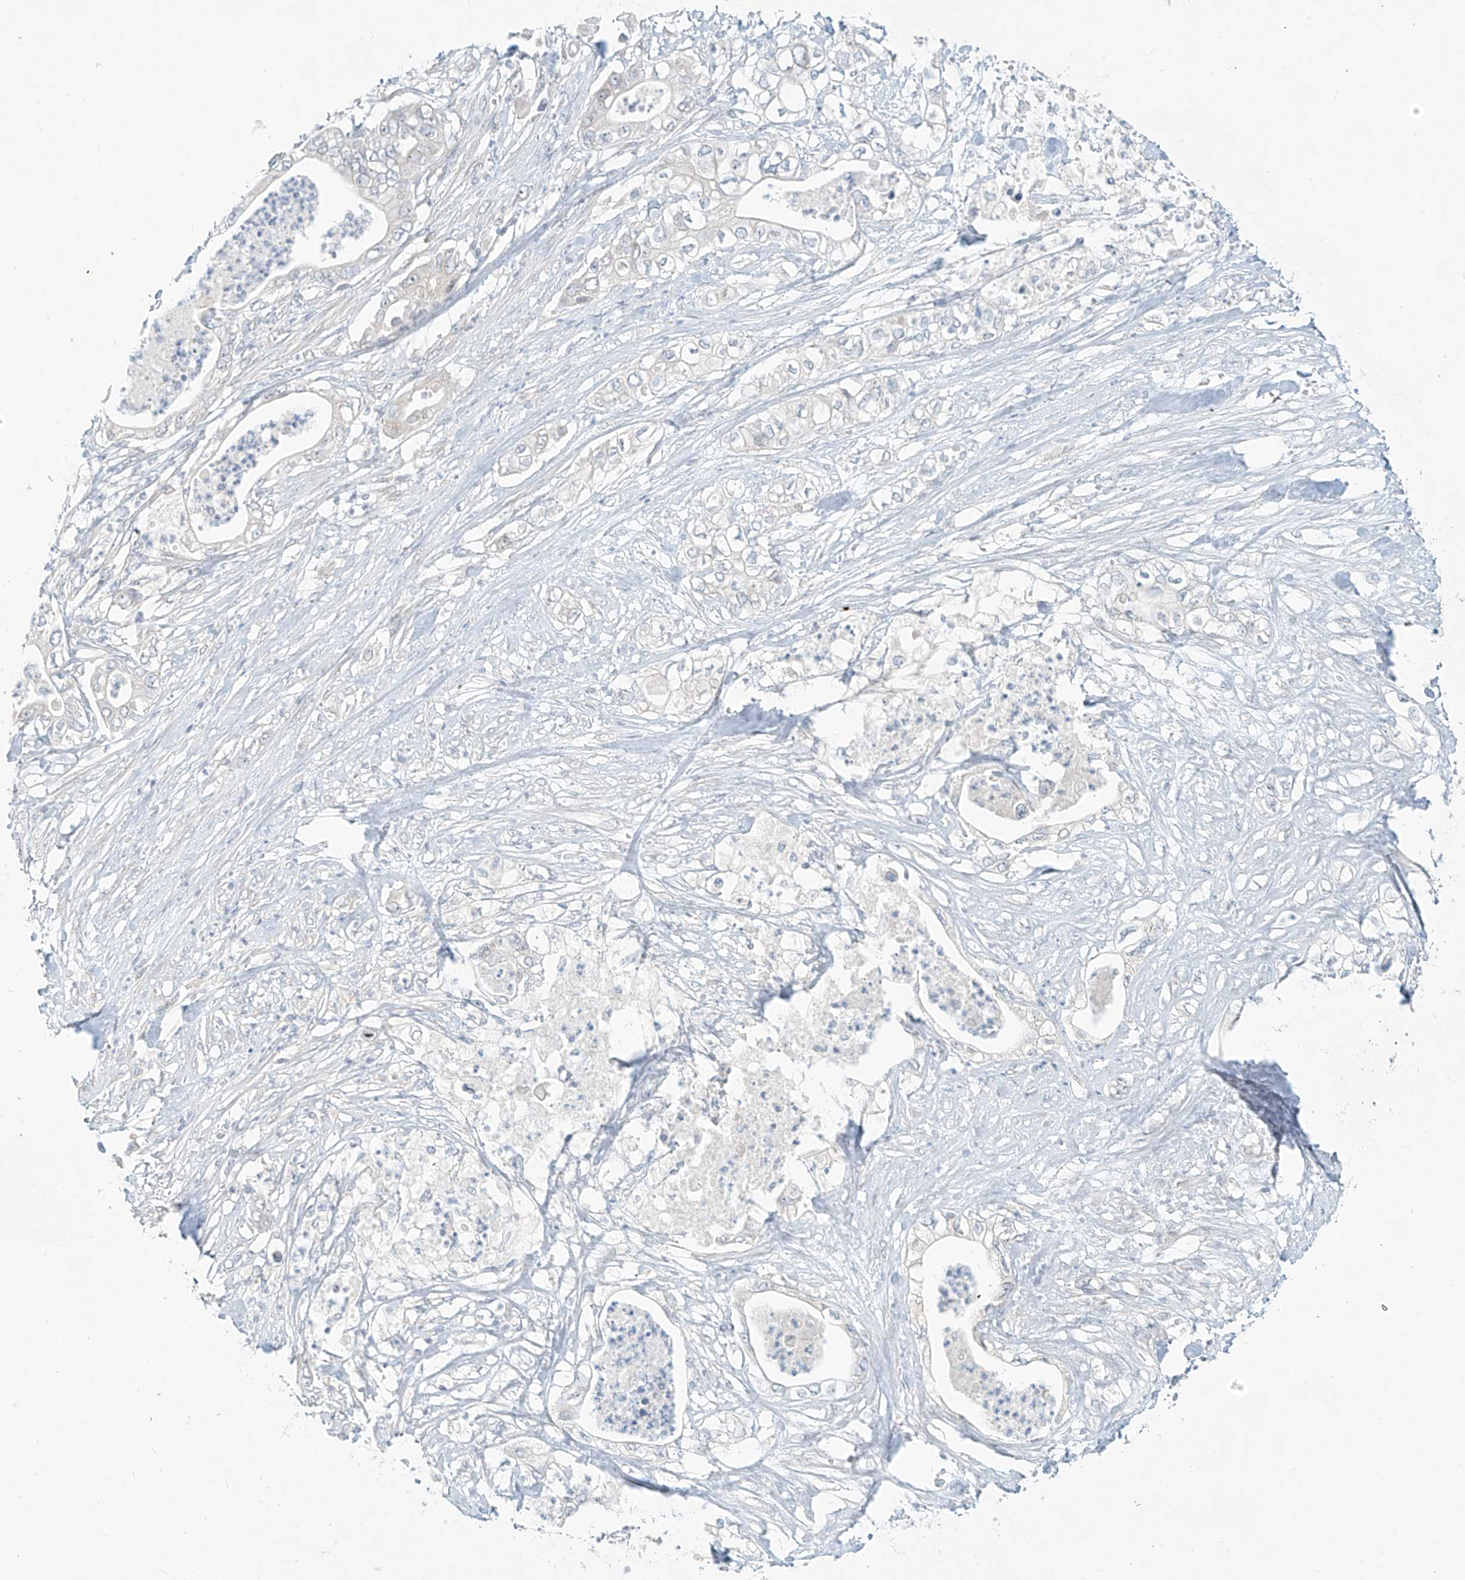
{"staining": {"intensity": "negative", "quantity": "none", "location": "none"}, "tissue": "pancreatic cancer", "cell_type": "Tumor cells", "image_type": "cancer", "snomed": [{"axis": "morphology", "description": "Adenocarcinoma, NOS"}, {"axis": "topography", "description": "Pancreas"}], "caption": "DAB (3,3'-diaminobenzidine) immunohistochemical staining of human pancreatic cancer reveals no significant staining in tumor cells. (IHC, brightfield microscopy, high magnification).", "gene": "C2orf42", "patient": {"sex": "female", "age": 78}}